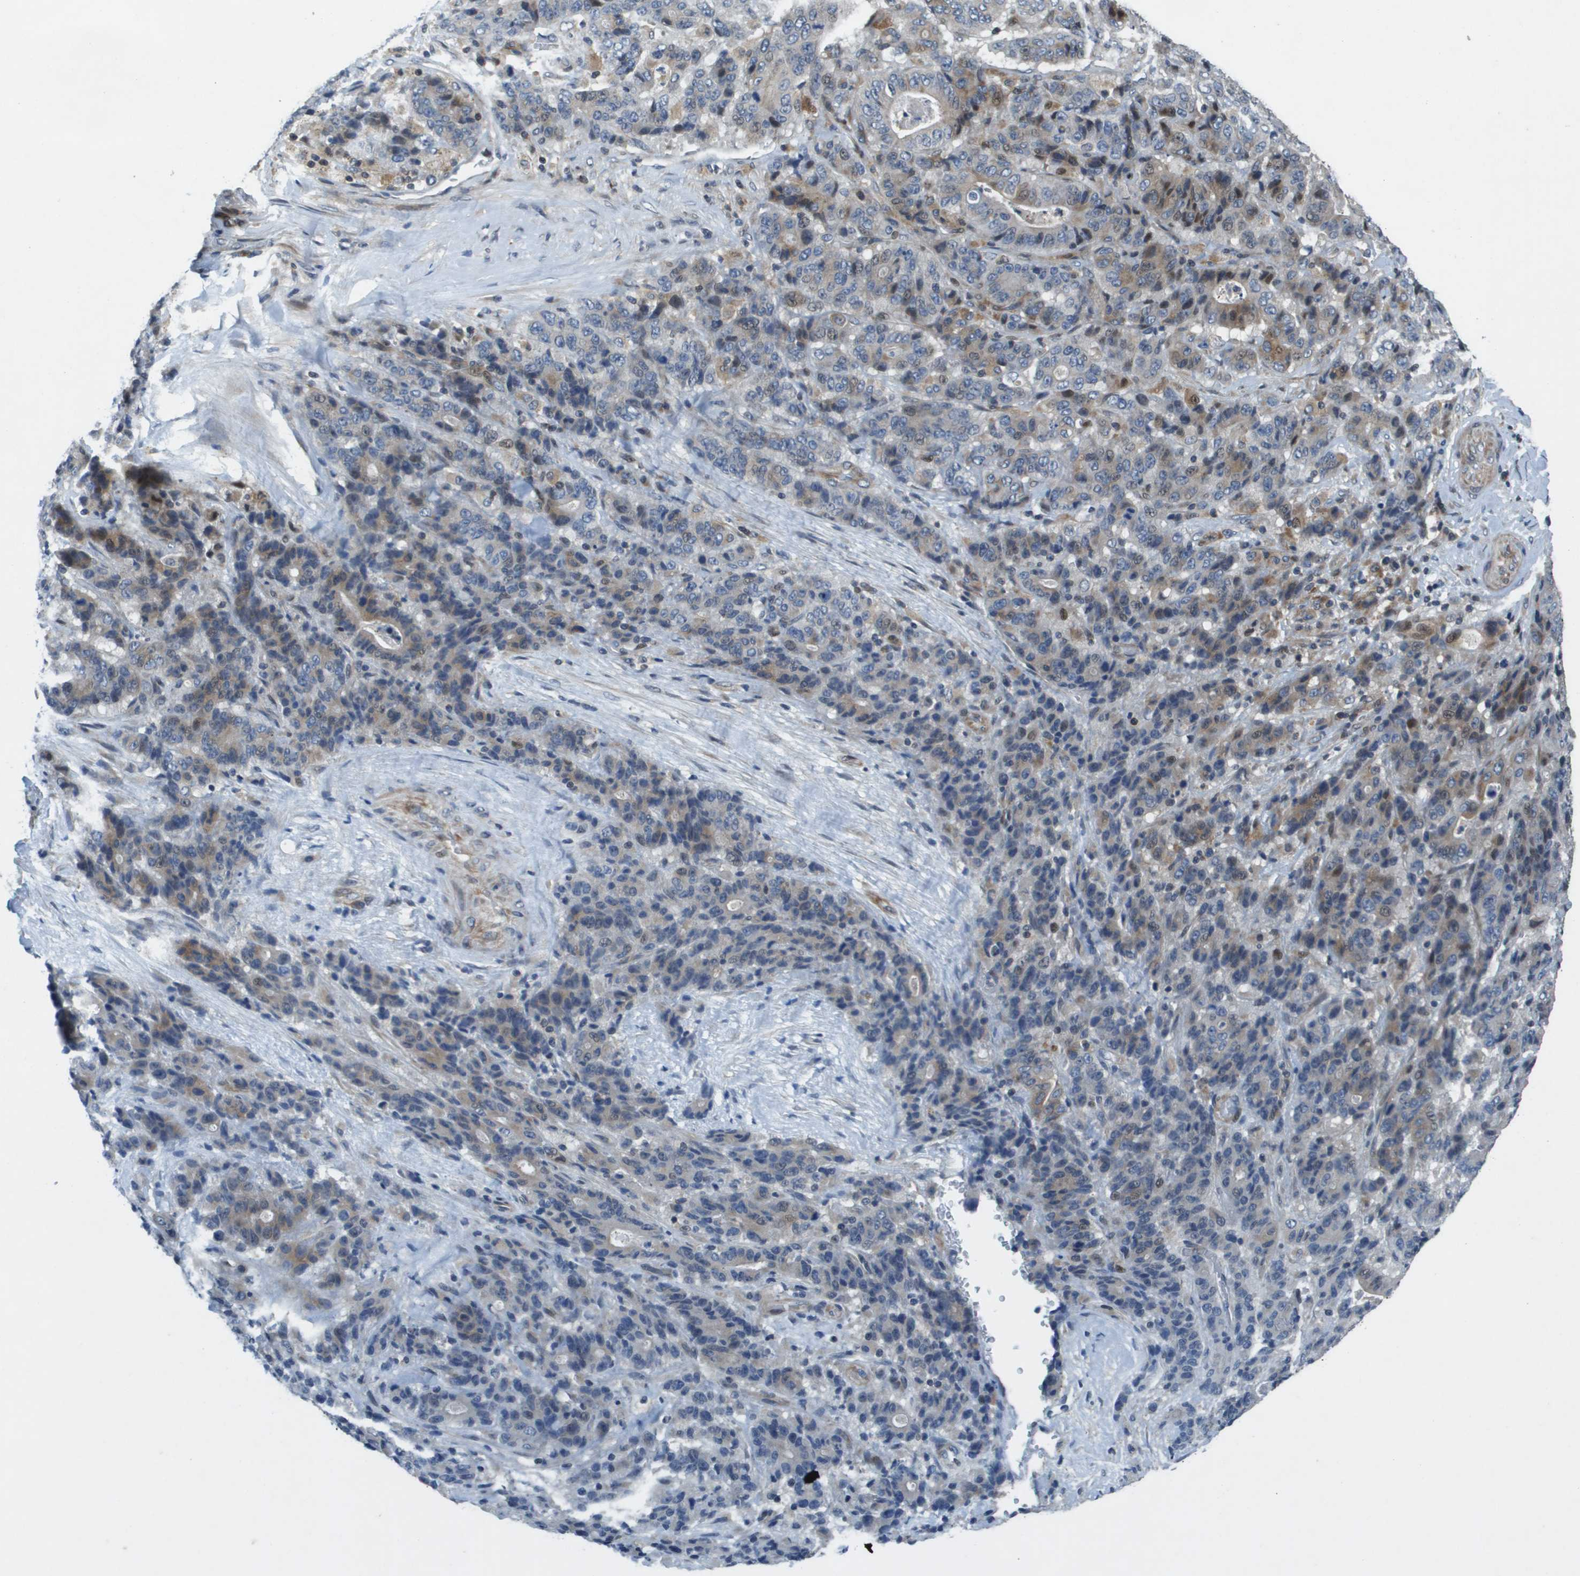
{"staining": {"intensity": "weak", "quantity": "<25%", "location": "cytoplasmic/membranous,nuclear"}, "tissue": "stomach cancer", "cell_type": "Tumor cells", "image_type": "cancer", "snomed": [{"axis": "morphology", "description": "Adenocarcinoma, NOS"}, {"axis": "topography", "description": "Stomach"}], "caption": "Tumor cells are negative for brown protein staining in adenocarcinoma (stomach).", "gene": "SCN4B", "patient": {"sex": "female", "age": 73}}